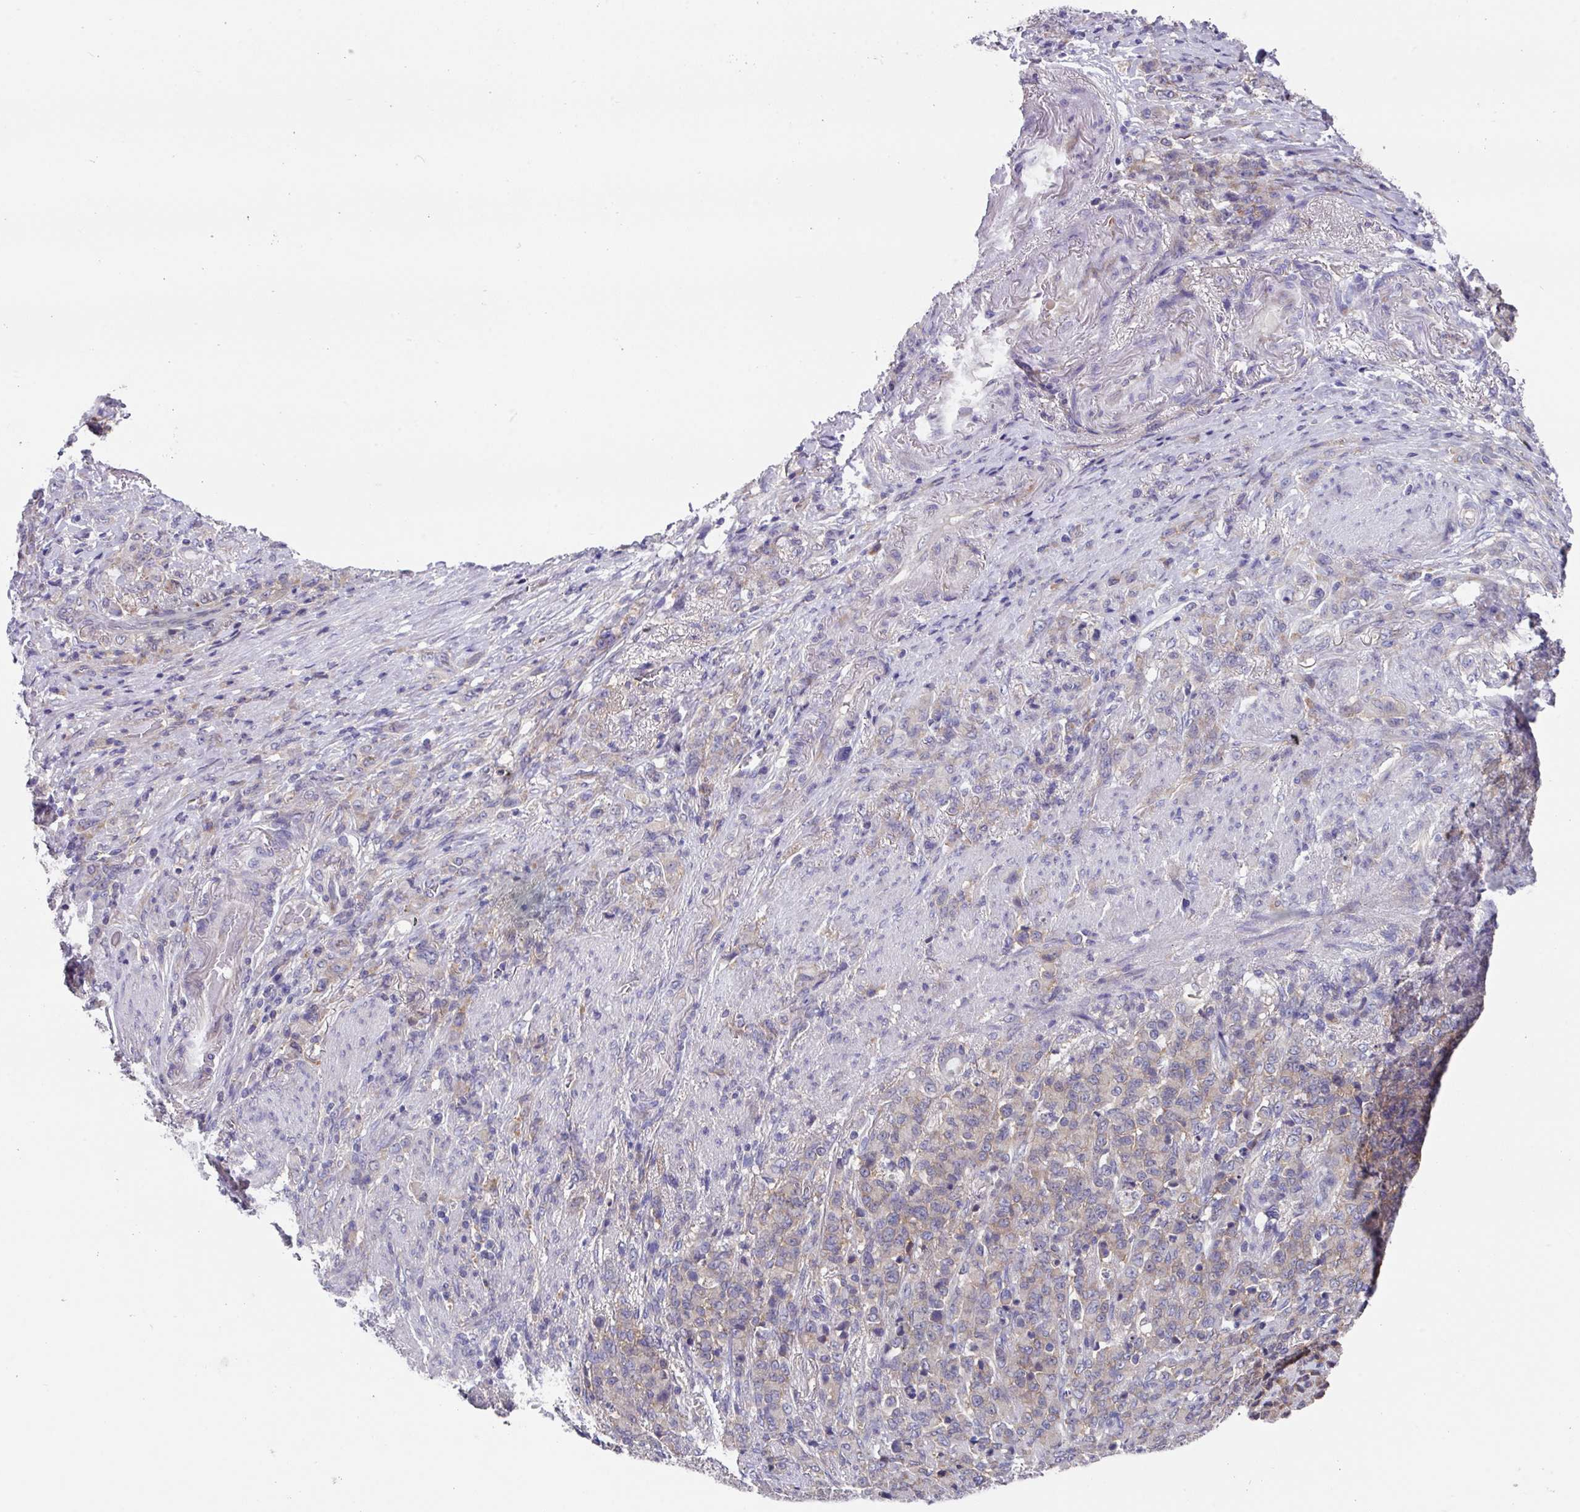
{"staining": {"intensity": "negative", "quantity": "none", "location": "none"}, "tissue": "stomach cancer", "cell_type": "Tumor cells", "image_type": "cancer", "snomed": [{"axis": "morphology", "description": "Adenocarcinoma, NOS"}, {"axis": "topography", "description": "Stomach"}], "caption": "Immunohistochemistry of human stomach cancer reveals no staining in tumor cells.", "gene": "EIF4B", "patient": {"sex": "female", "age": 79}}